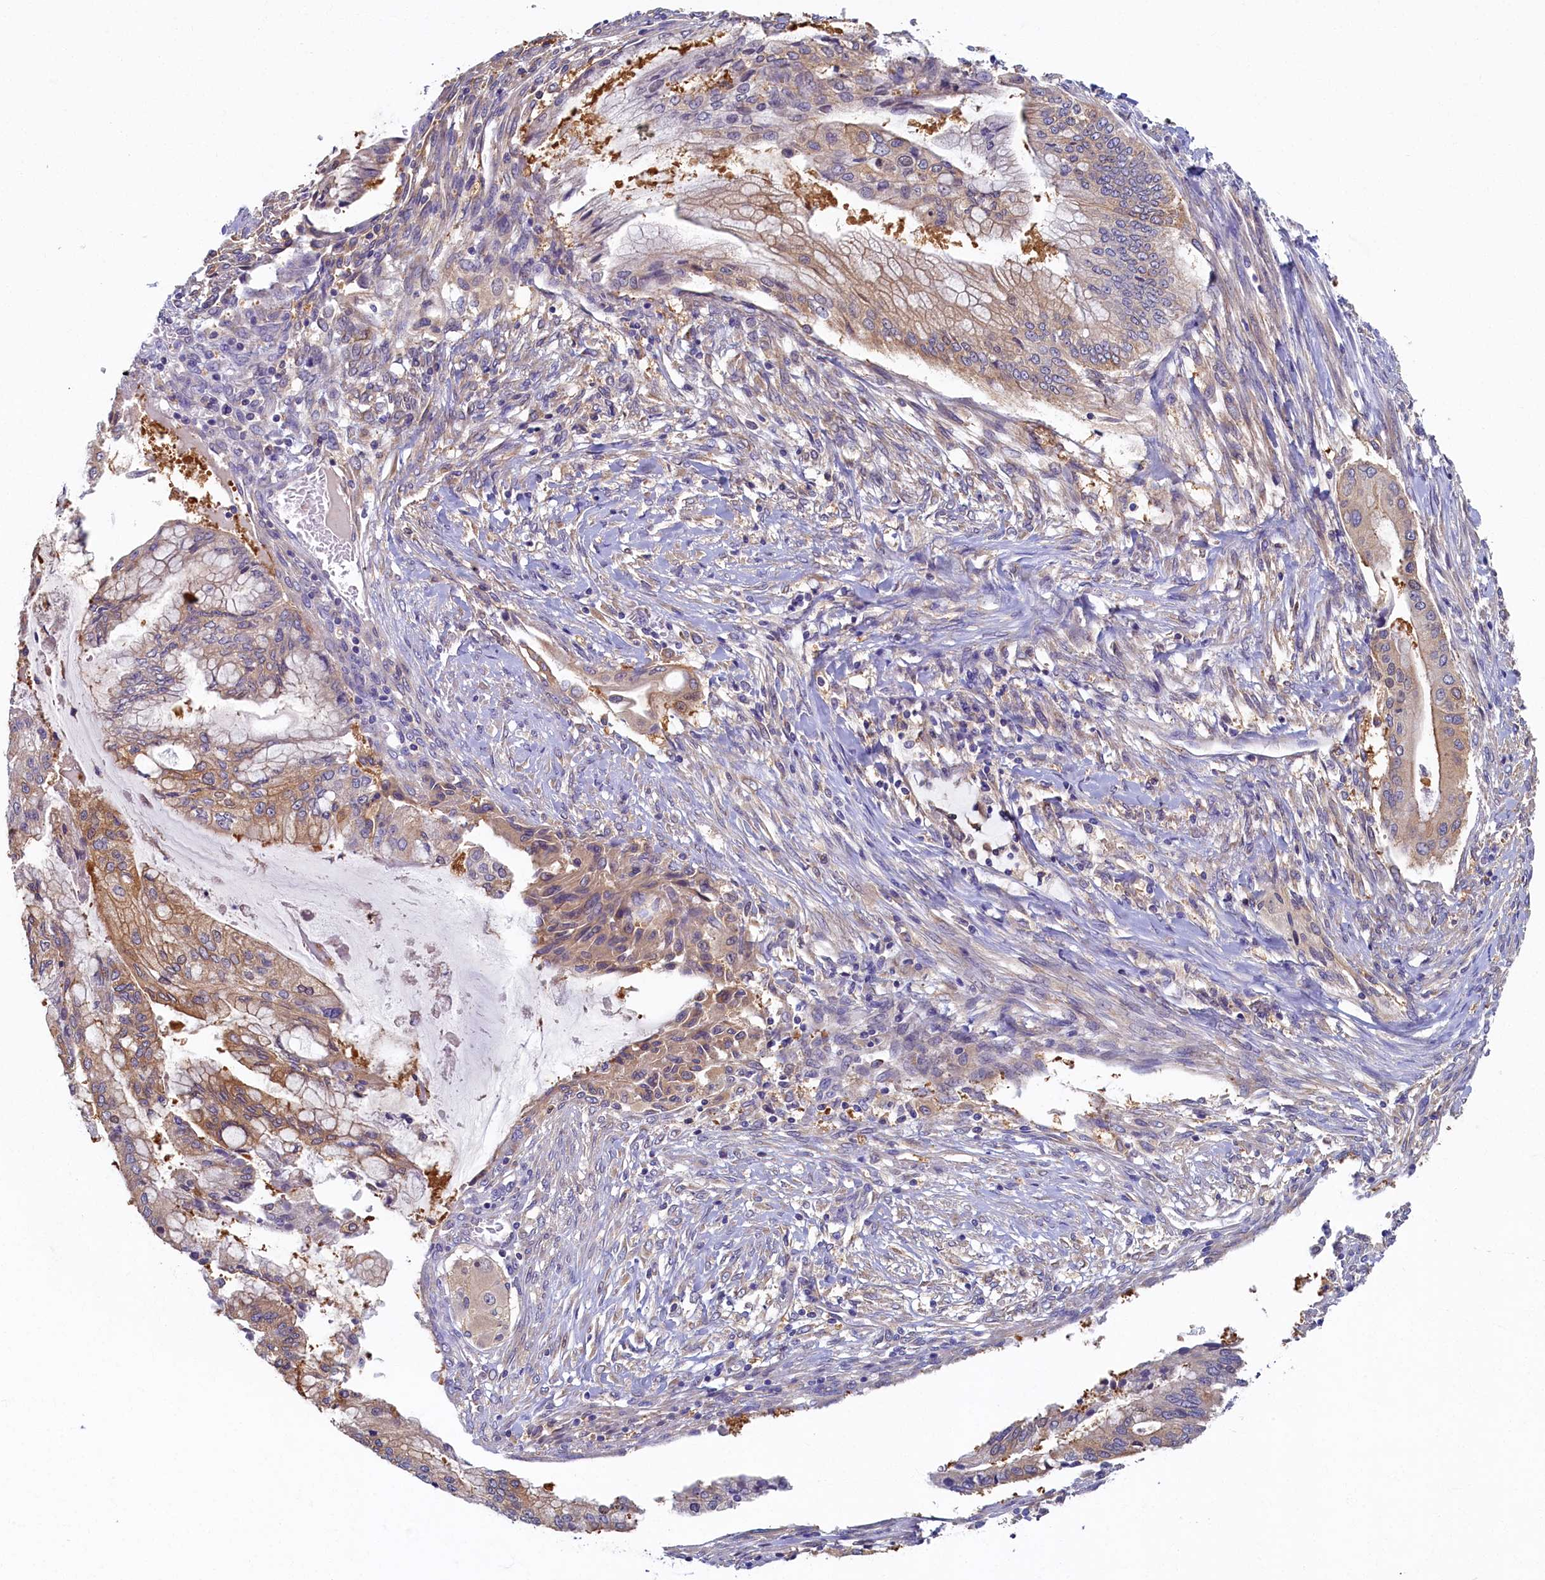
{"staining": {"intensity": "moderate", "quantity": ">75%", "location": "cytoplasmic/membranous"}, "tissue": "pancreatic cancer", "cell_type": "Tumor cells", "image_type": "cancer", "snomed": [{"axis": "morphology", "description": "Adenocarcinoma, NOS"}, {"axis": "topography", "description": "Pancreas"}], "caption": "IHC image of neoplastic tissue: human pancreatic cancer stained using immunohistochemistry (IHC) displays medium levels of moderate protein expression localized specifically in the cytoplasmic/membranous of tumor cells, appearing as a cytoplasmic/membranous brown color.", "gene": "TIMM8B", "patient": {"sex": "male", "age": 46}}